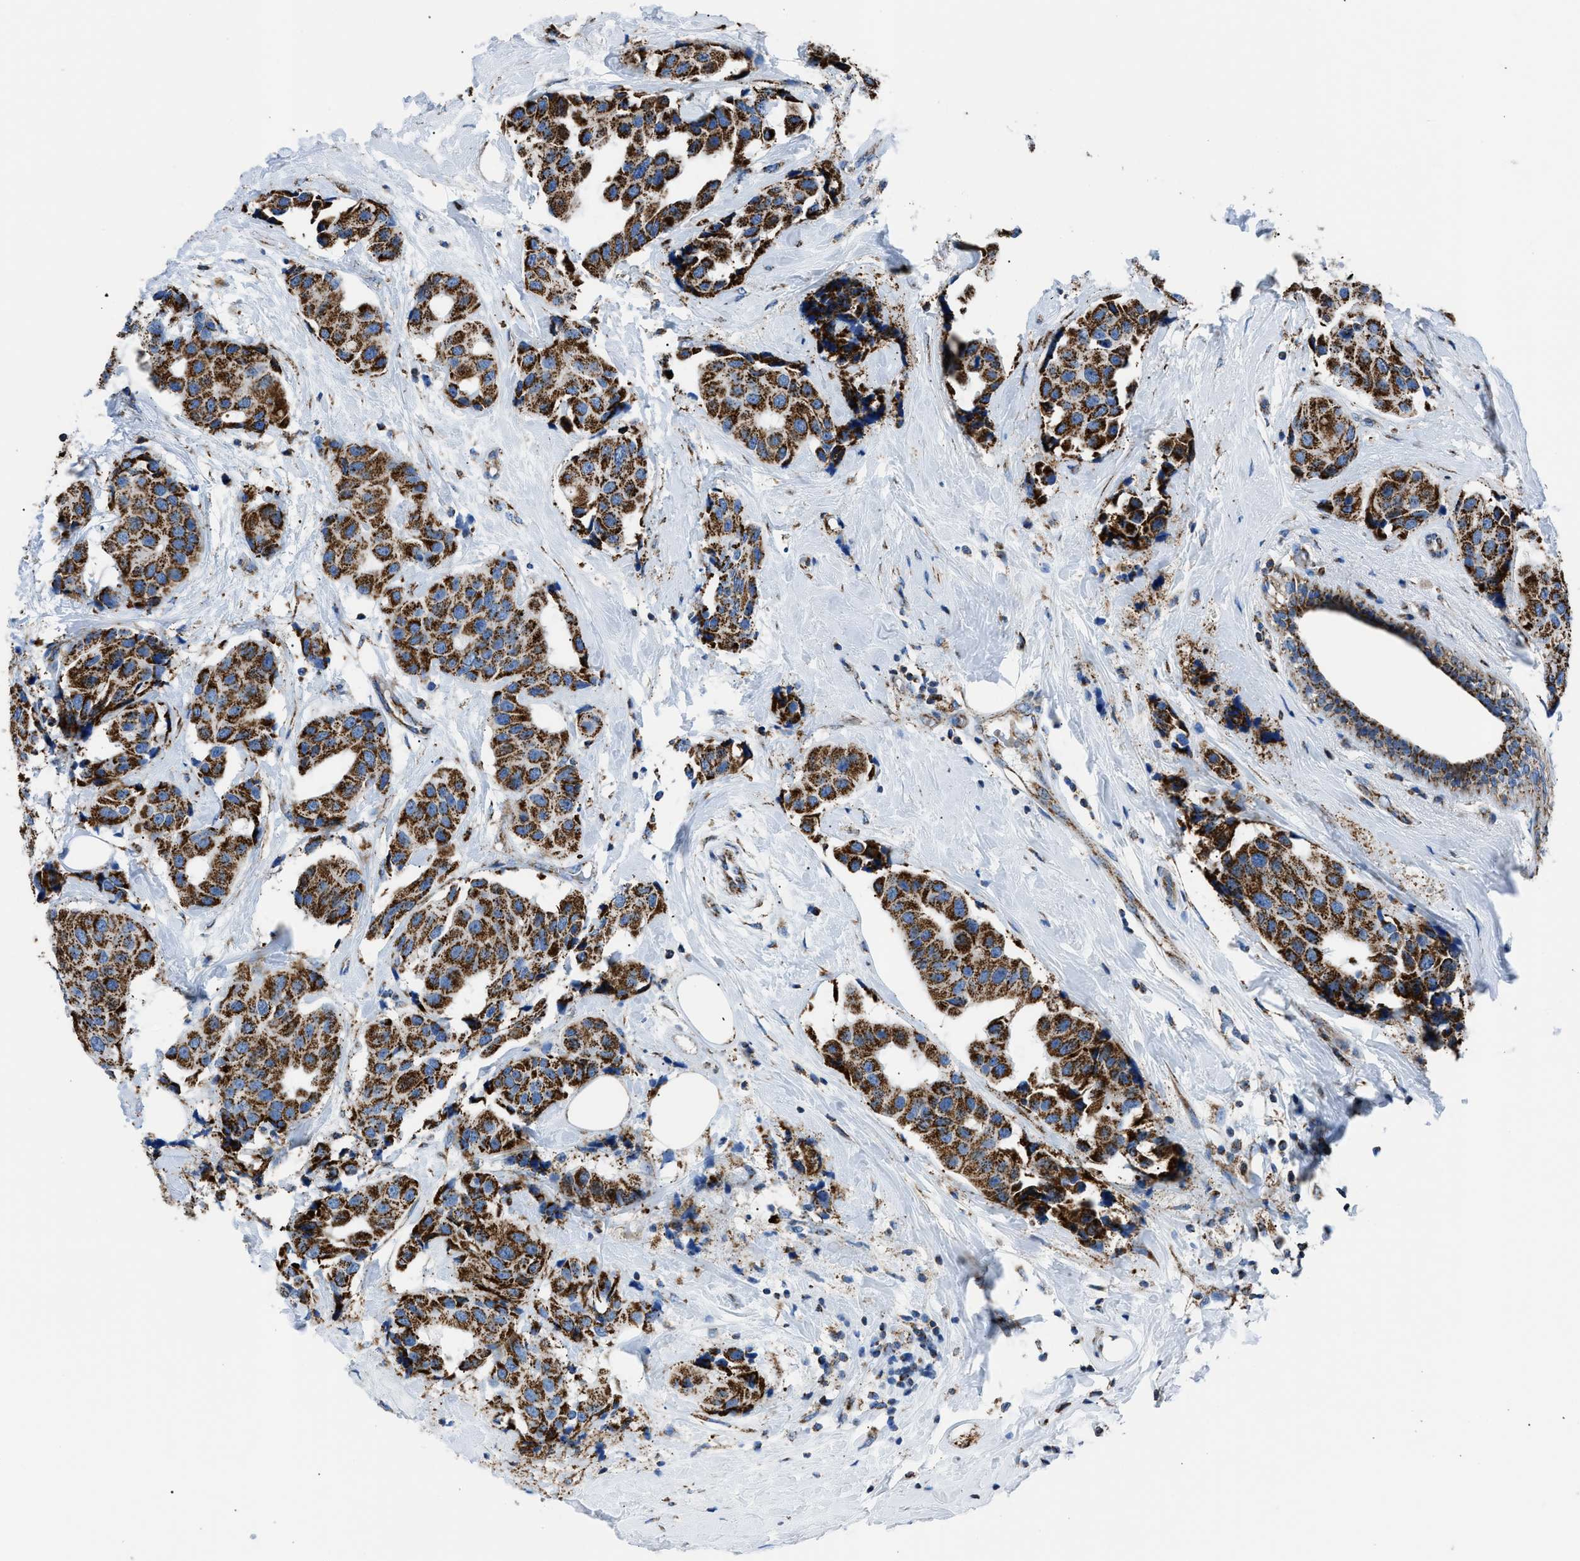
{"staining": {"intensity": "strong", "quantity": ">75%", "location": "cytoplasmic/membranous"}, "tissue": "breast cancer", "cell_type": "Tumor cells", "image_type": "cancer", "snomed": [{"axis": "morphology", "description": "Normal tissue, NOS"}, {"axis": "morphology", "description": "Duct carcinoma"}, {"axis": "topography", "description": "Breast"}], "caption": "Invasive ductal carcinoma (breast) stained with a brown dye reveals strong cytoplasmic/membranous positive expression in approximately >75% of tumor cells.", "gene": "PHB2", "patient": {"sex": "female", "age": 39}}